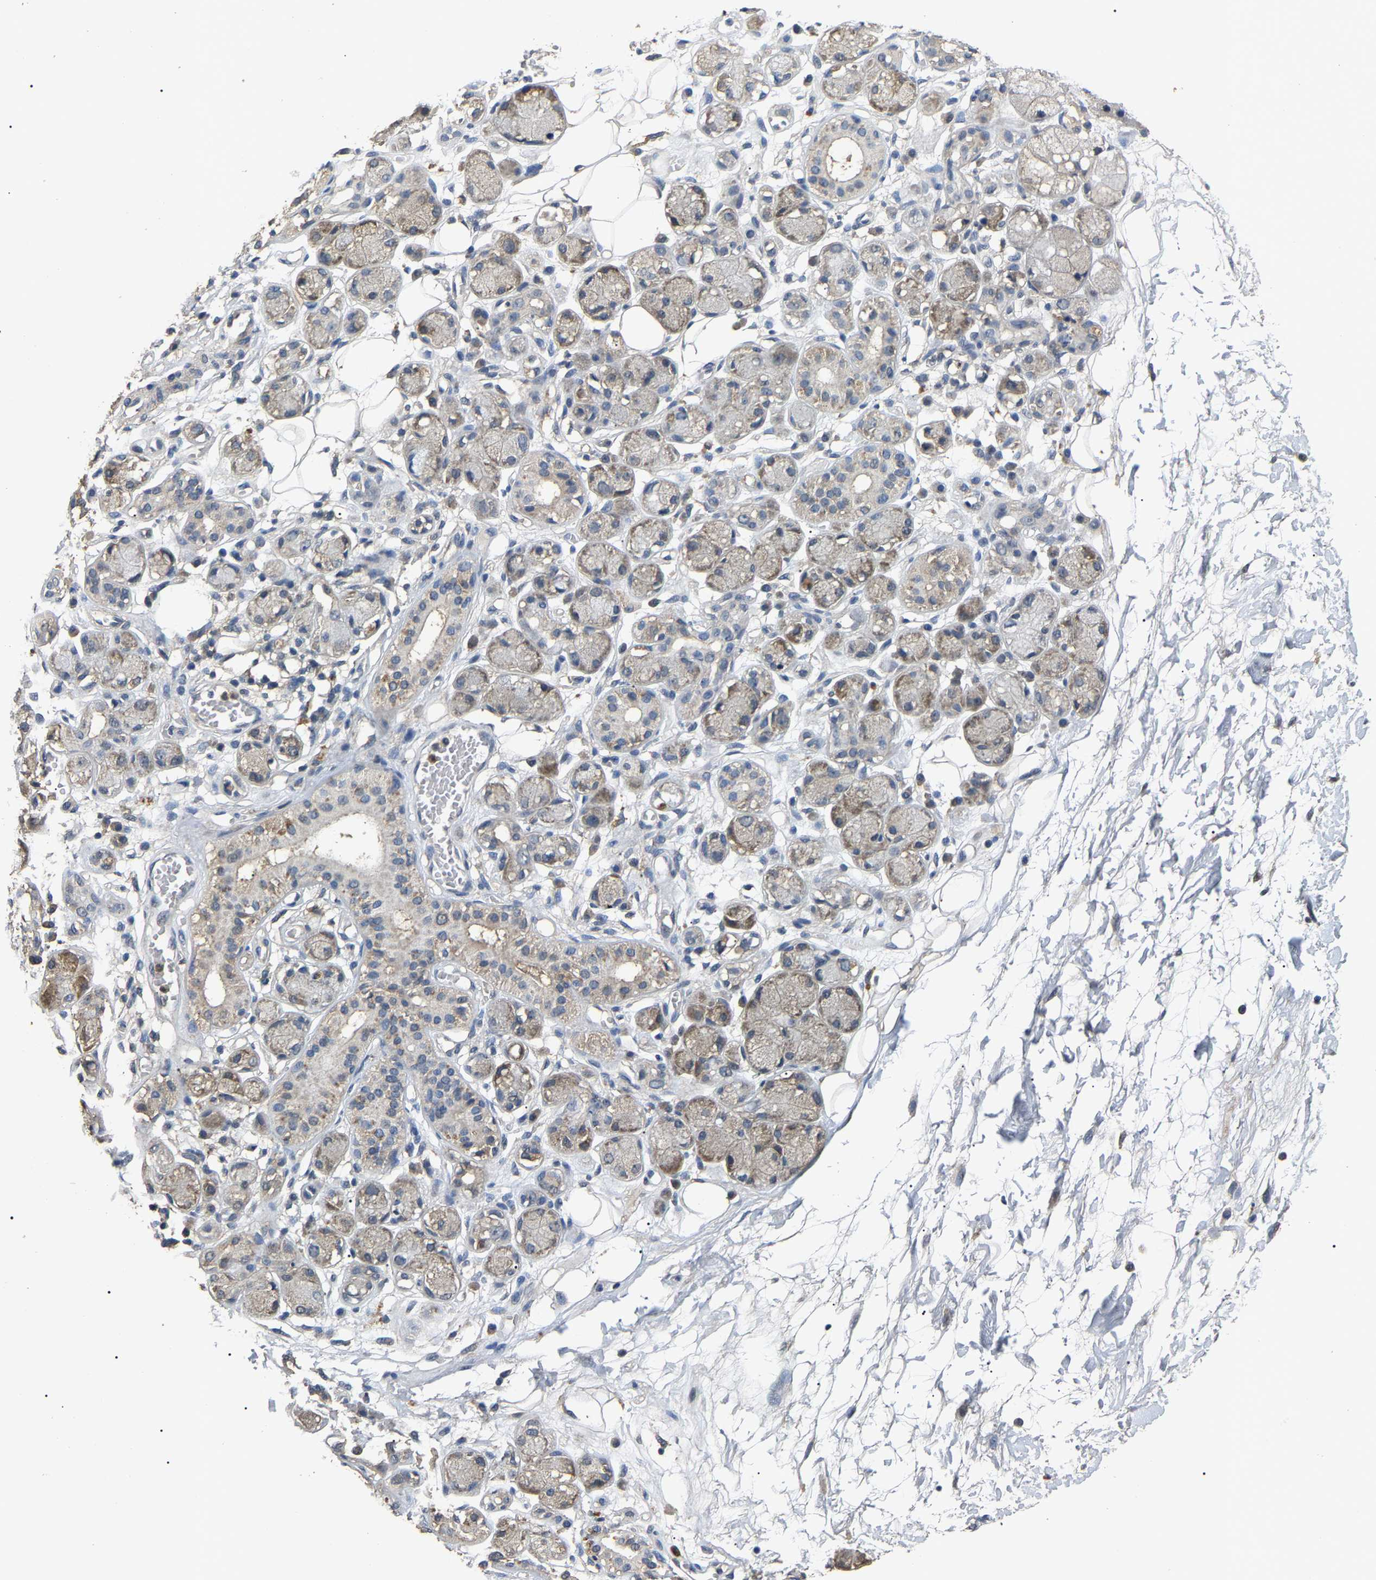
{"staining": {"intensity": "weak", "quantity": ">75%", "location": "cytoplasmic/membranous"}, "tissue": "adipose tissue", "cell_type": "Adipocytes", "image_type": "normal", "snomed": [{"axis": "morphology", "description": "Normal tissue, NOS"}, {"axis": "morphology", "description": "Inflammation, NOS"}, {"axis": "topography", "description": "Salivary gland"}, {"axis": "topography", "description": "Peripheral nerve tissue"}], "caption": "Brown immunohistochemical staining in normal human adipose tissue displays weak cytoplasmic/membranous positivity in about >75% of adipocytes.", "gene": "PSMD8", "patient": {"sex": "female", "age": 75}}